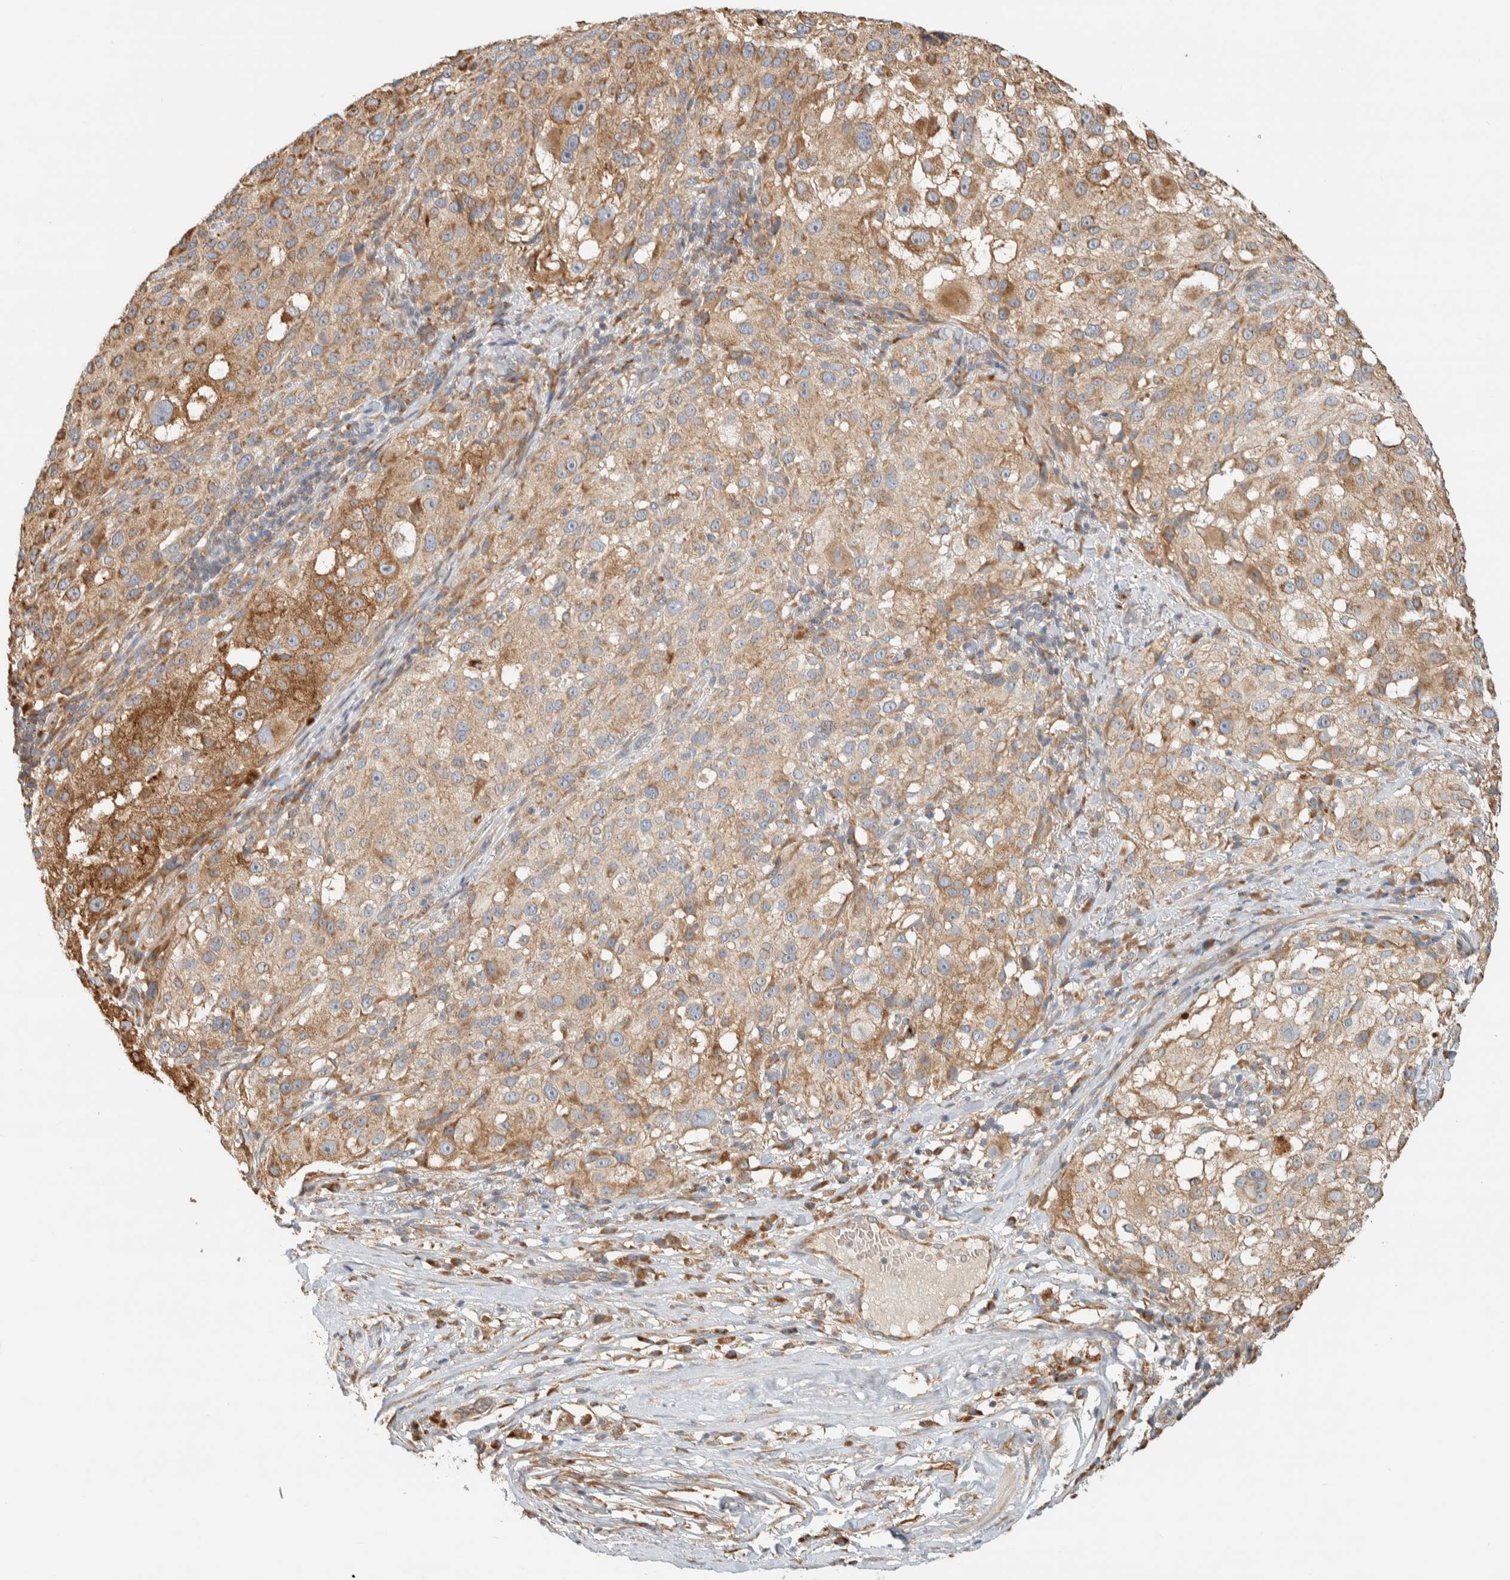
{"staining": {"intensity": "moderate", "quantity": ">75%", "location": "cytoplasmic/membranous"}, "tissue": "melanoma", "cell_type": "Tumor cells", "image_type": "cancer", "snomed": [{"axis": "morphology", "description": "Necrosis, NOS"}, {"axis": "morphology", "description": "Malignant melanoma, NOS"}, {"axis": "topography", "description": "Skin"}], "caption": "Protein staining exhibits moderate cytoplasmic/membranous staining in about >75% of tumor cells in melanoma. The protein is stained brown, and the nuclei are stained in blue (DAB IHC with brightfield microscopy, high magnification).", "gene": "RAB11FIP1", "patient": {"sex": "female", "age": 87}}